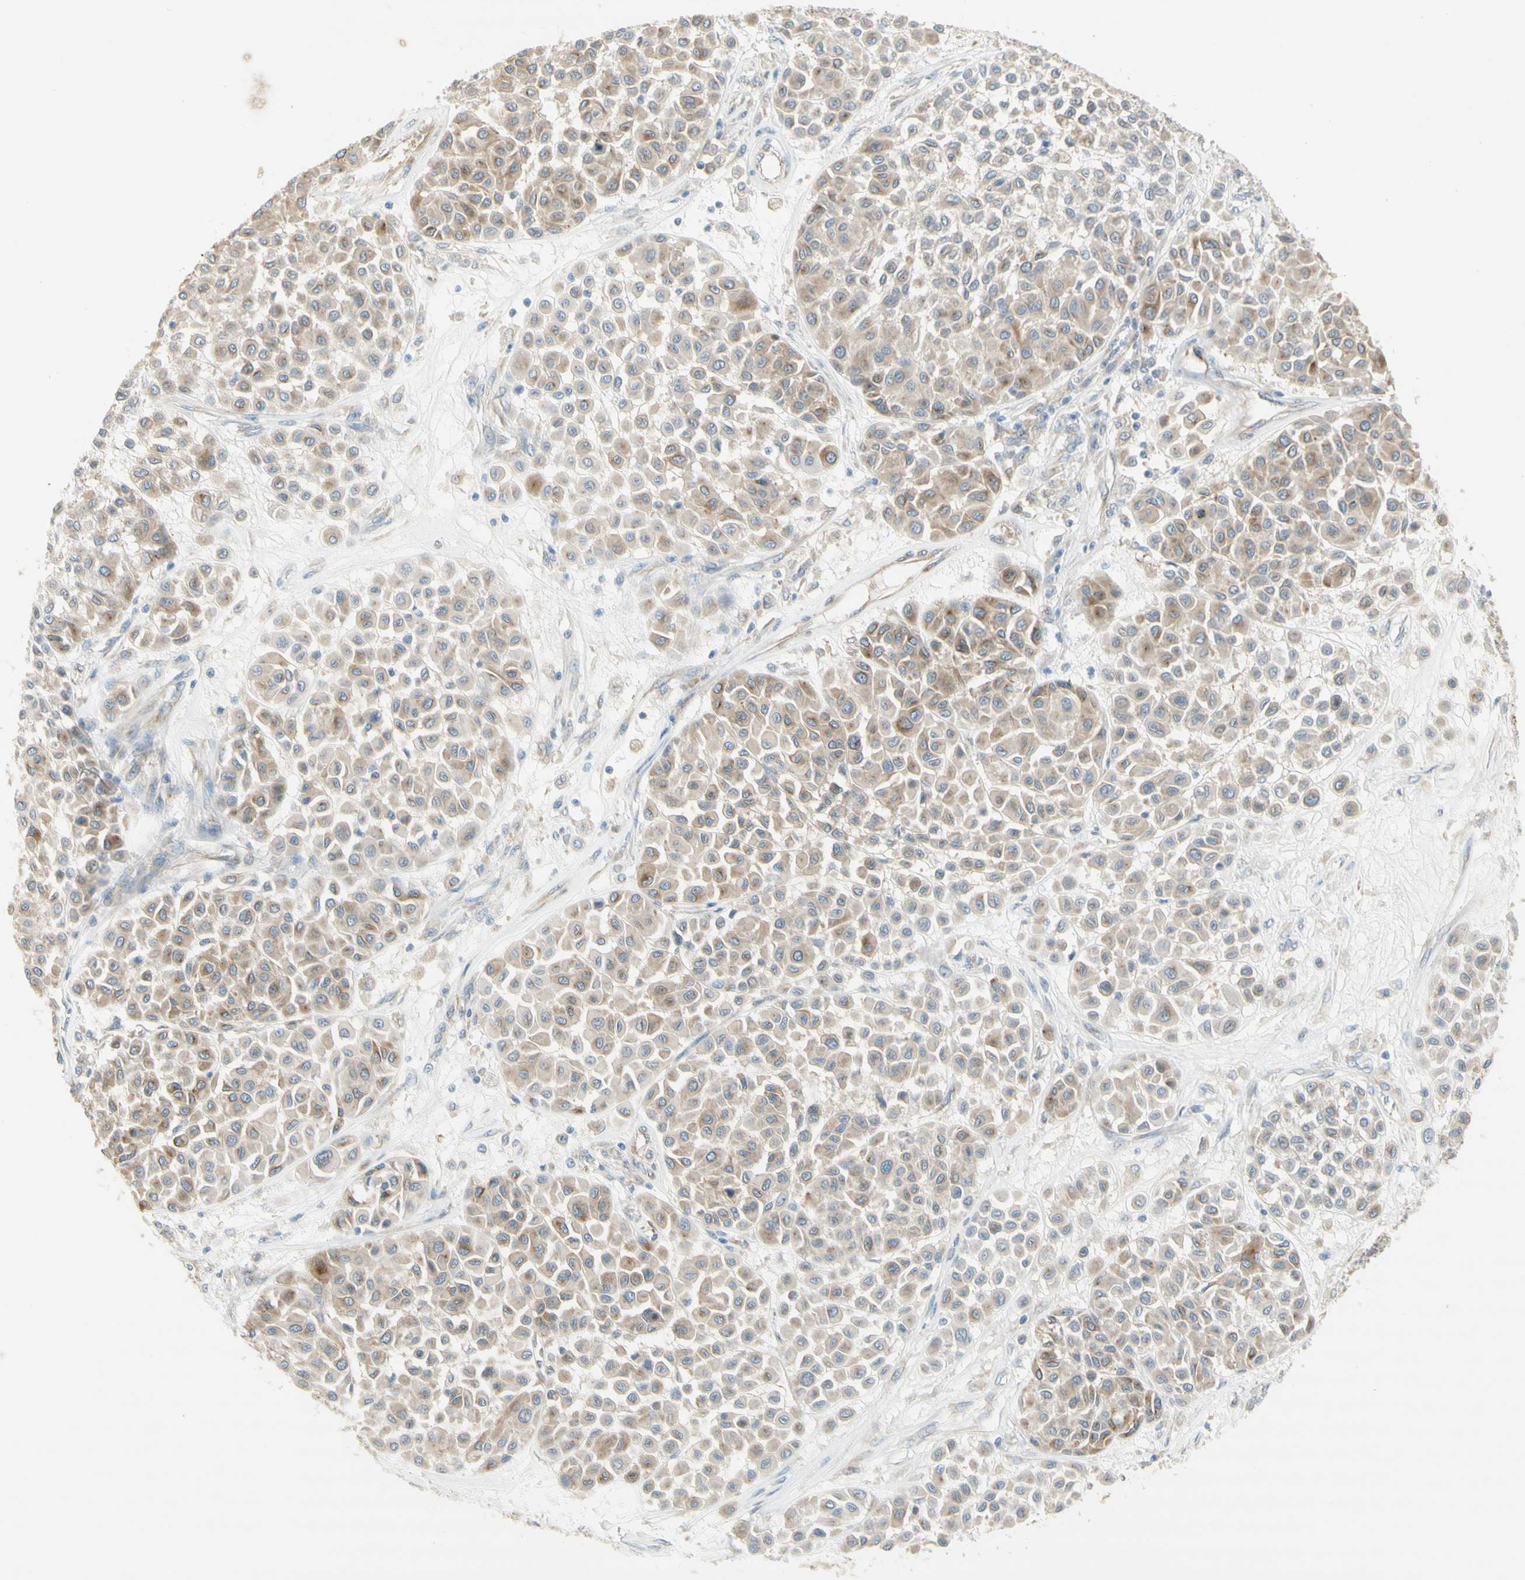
{"staining": {"intensity": "moderate", "quantity": "<25%", "location": "cytoplasmic/membranous"}, "tissue": "melanoma", "cell_type": "Tumor cells", "image_type": "cancer", "snomed": [{"axis": "morphology", "description": "Malignant melanoma, Metastatic site"}, {"axis": "topography", "description": "Soft tissue"}], "caption": "Immunohistochemical staining of melanoma displays low levels of moderate cytoplasmic/membranous protein positivity in about <25% of tumor cells.", "gene": "DYNC1H1", "patient": {"sex": "male", "age": 41}}